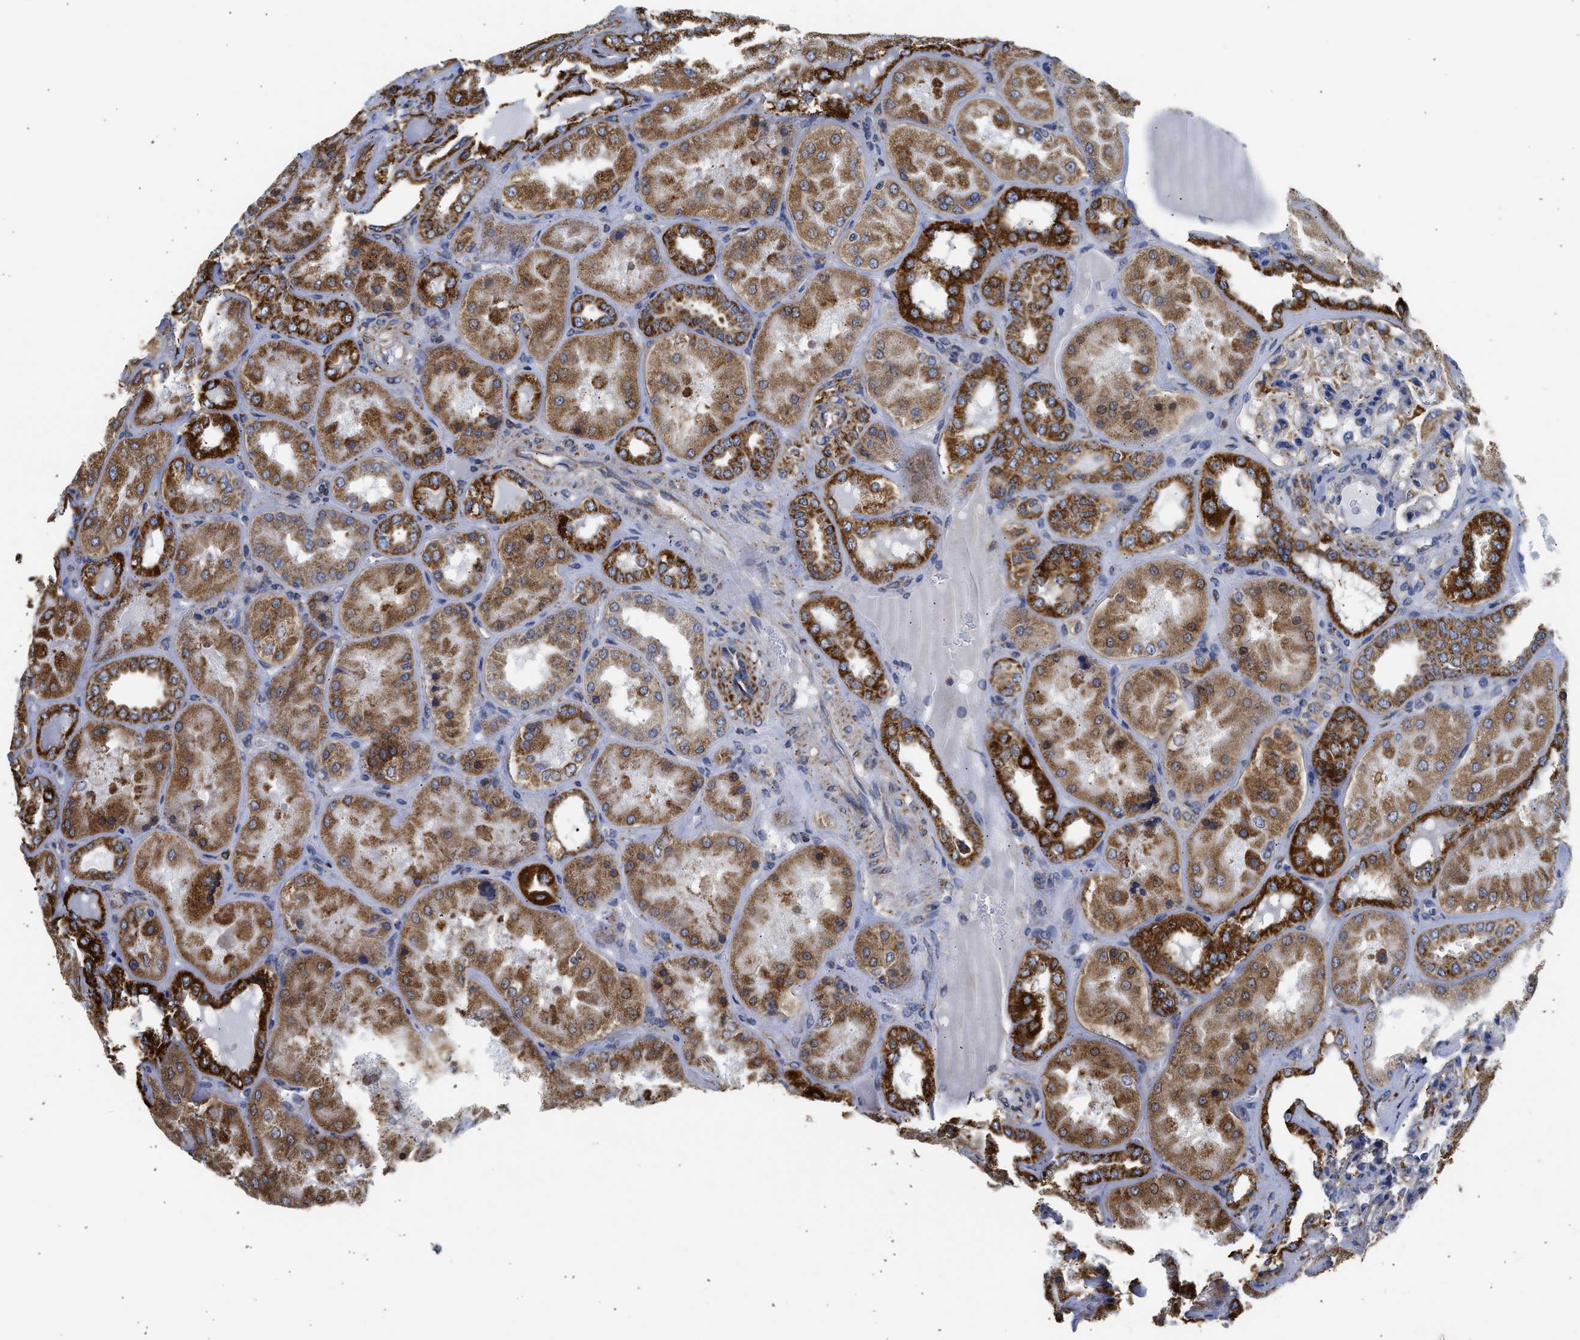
{"staining": {"intensity": "moderate", "quantity": ">75%", "location": "cytoplasmic/membranous"}, "tissue": "kidney", "cell_type": "Cells in glomeruli", "image_type": "normal", "snomed": [{"axis": "morphology", "description": "Normal tissue, NOS"}, {"axis": "topography", "description": "Kidney"}], "caption": "Moderate cytoplasmic/membranous protein expression is seen in approximately >75% of cells in glomeruli in kidney.", "gene": "CYCS", "patient": {"sex": "female", "age": 56}}